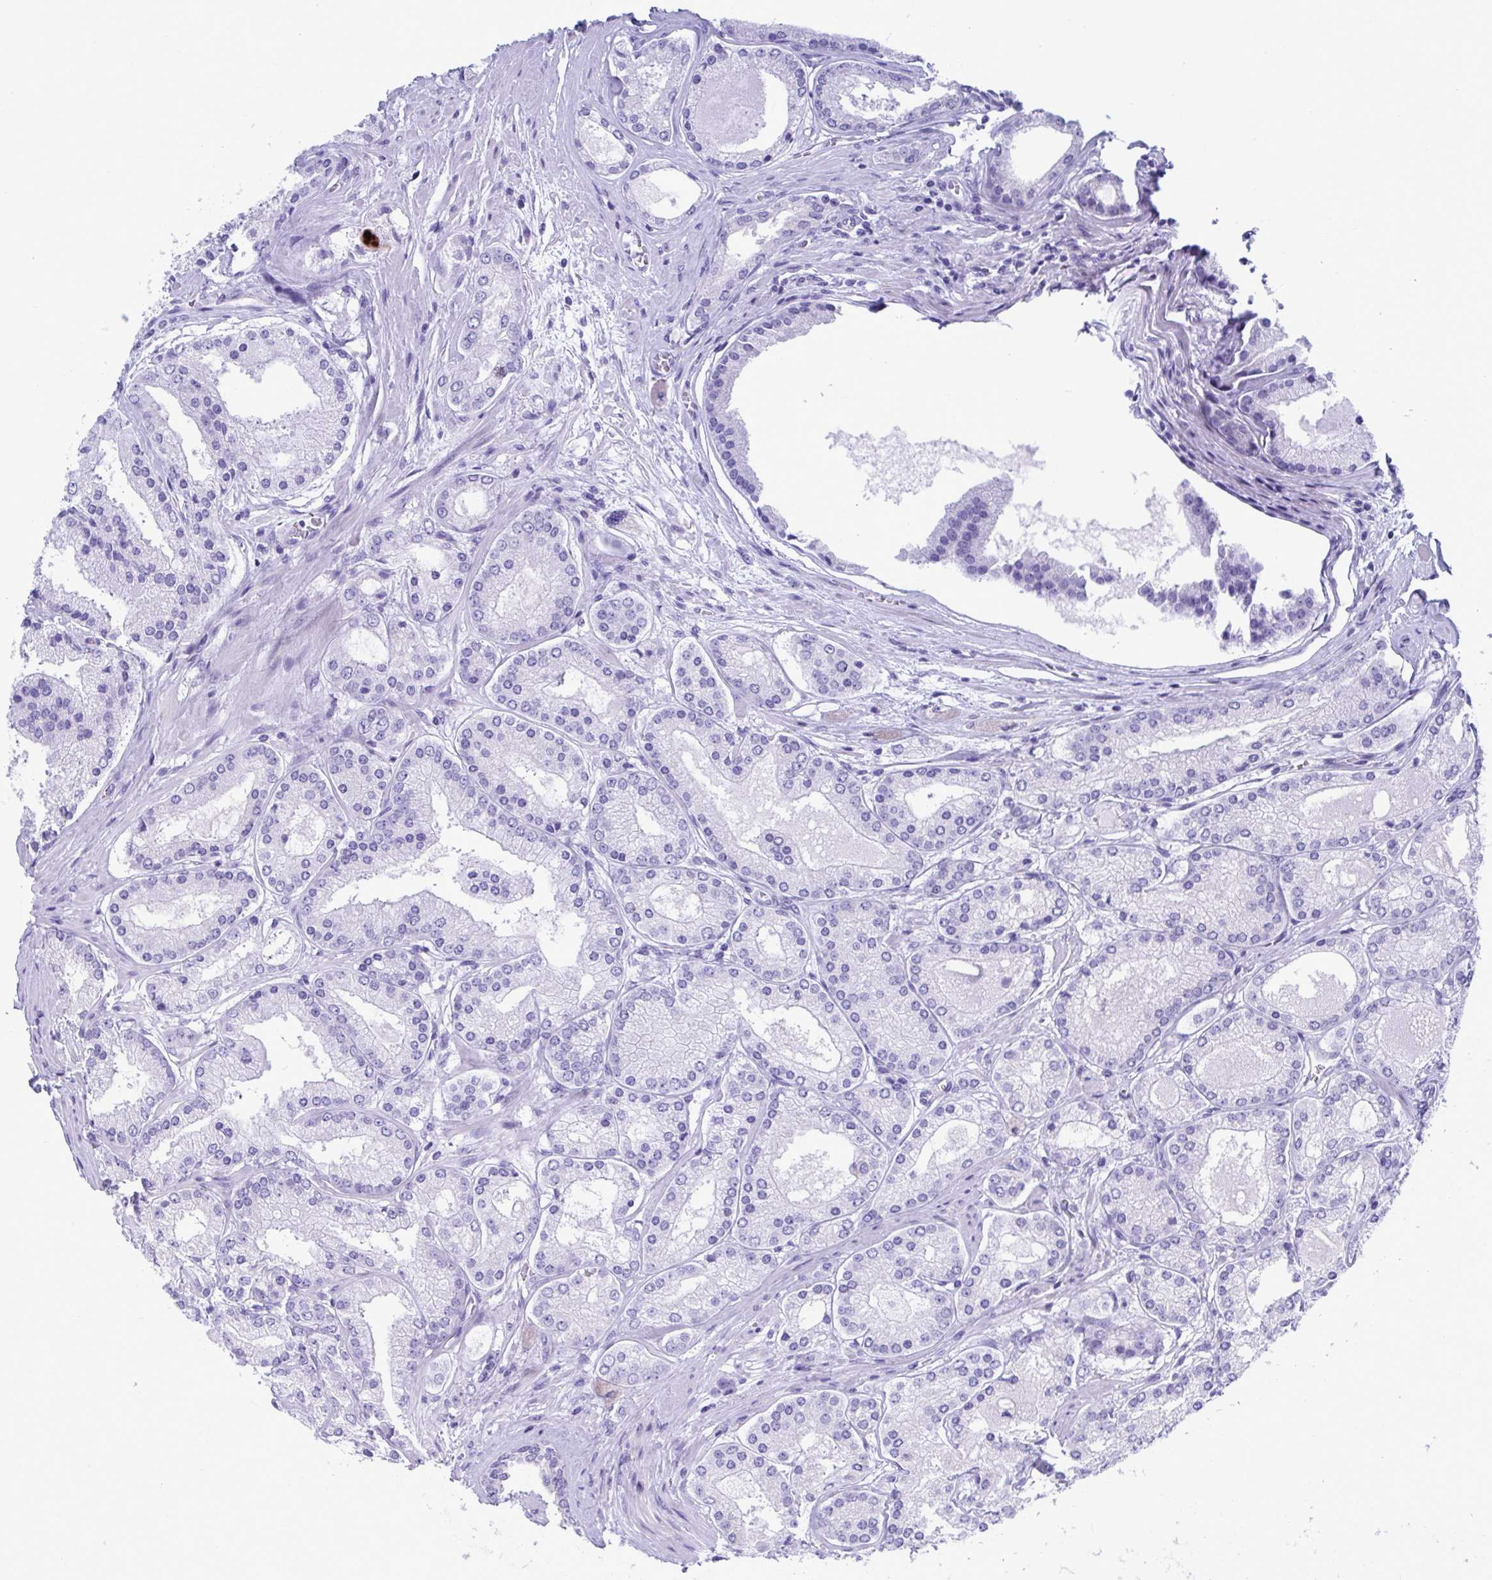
{"staining": {"intensity": "negative", "quantity": "none", "location": "none"}, "tissue": "prostate cancer", "cell_type": "Tumor cells", "image_type": "cancer", "snomed": [{"axis": "morphology", "description": "Adenocarcinoma, High grade"}, {"axis": "topography", "description": "Prostate"}], "caption": "A micrograph of prostate cancer (high-grade adenocarcinoma) stained for a protein displays no brown staining in tumor cells.", "gene": "TTC30B", "patient": {"sex": "male", "age": 67}}